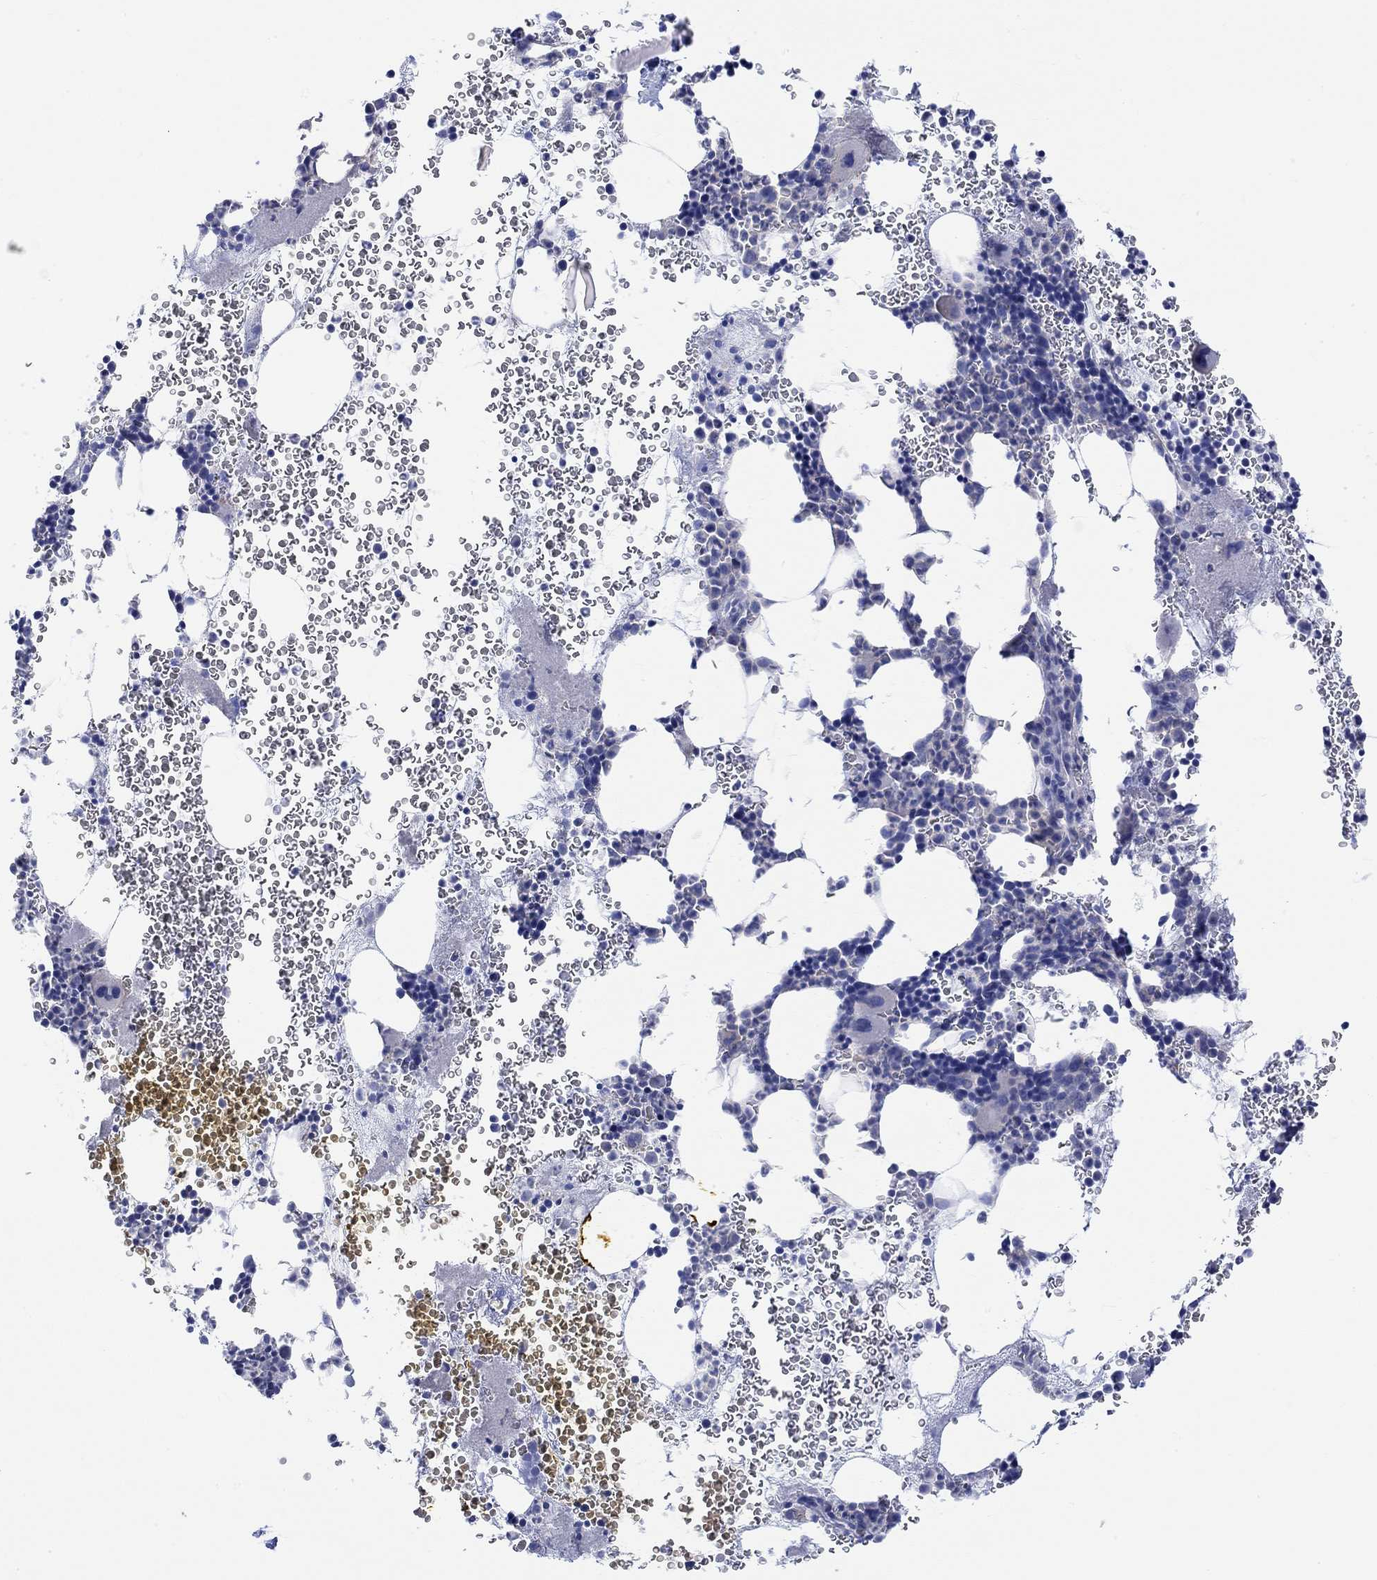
{"staining": {"intensity": "negative", "quantity": "none", "location": "none"}, "tissue": "bone marrow", "cell_type": "Hematopoietic cells", "image_type": "normal", "snomed": [{"axis": "morphology", "description": "Normal tissue, NOS"}, {"axis": "topography", "description": "Bone marrow"}], "caption": "DAB (3,3'-diaminobenzidine) immunohistochemical staining of normal bone marrow reveals no significant positivity in hematopoietic cells. The staining was performed using DAB to visualize the protein expression in brown, while the nuclei were stained in blue with hematoxylin (Magnification: 20x).", "gene": "REEP6", "patient": {"sex": "male", "age": 44}}